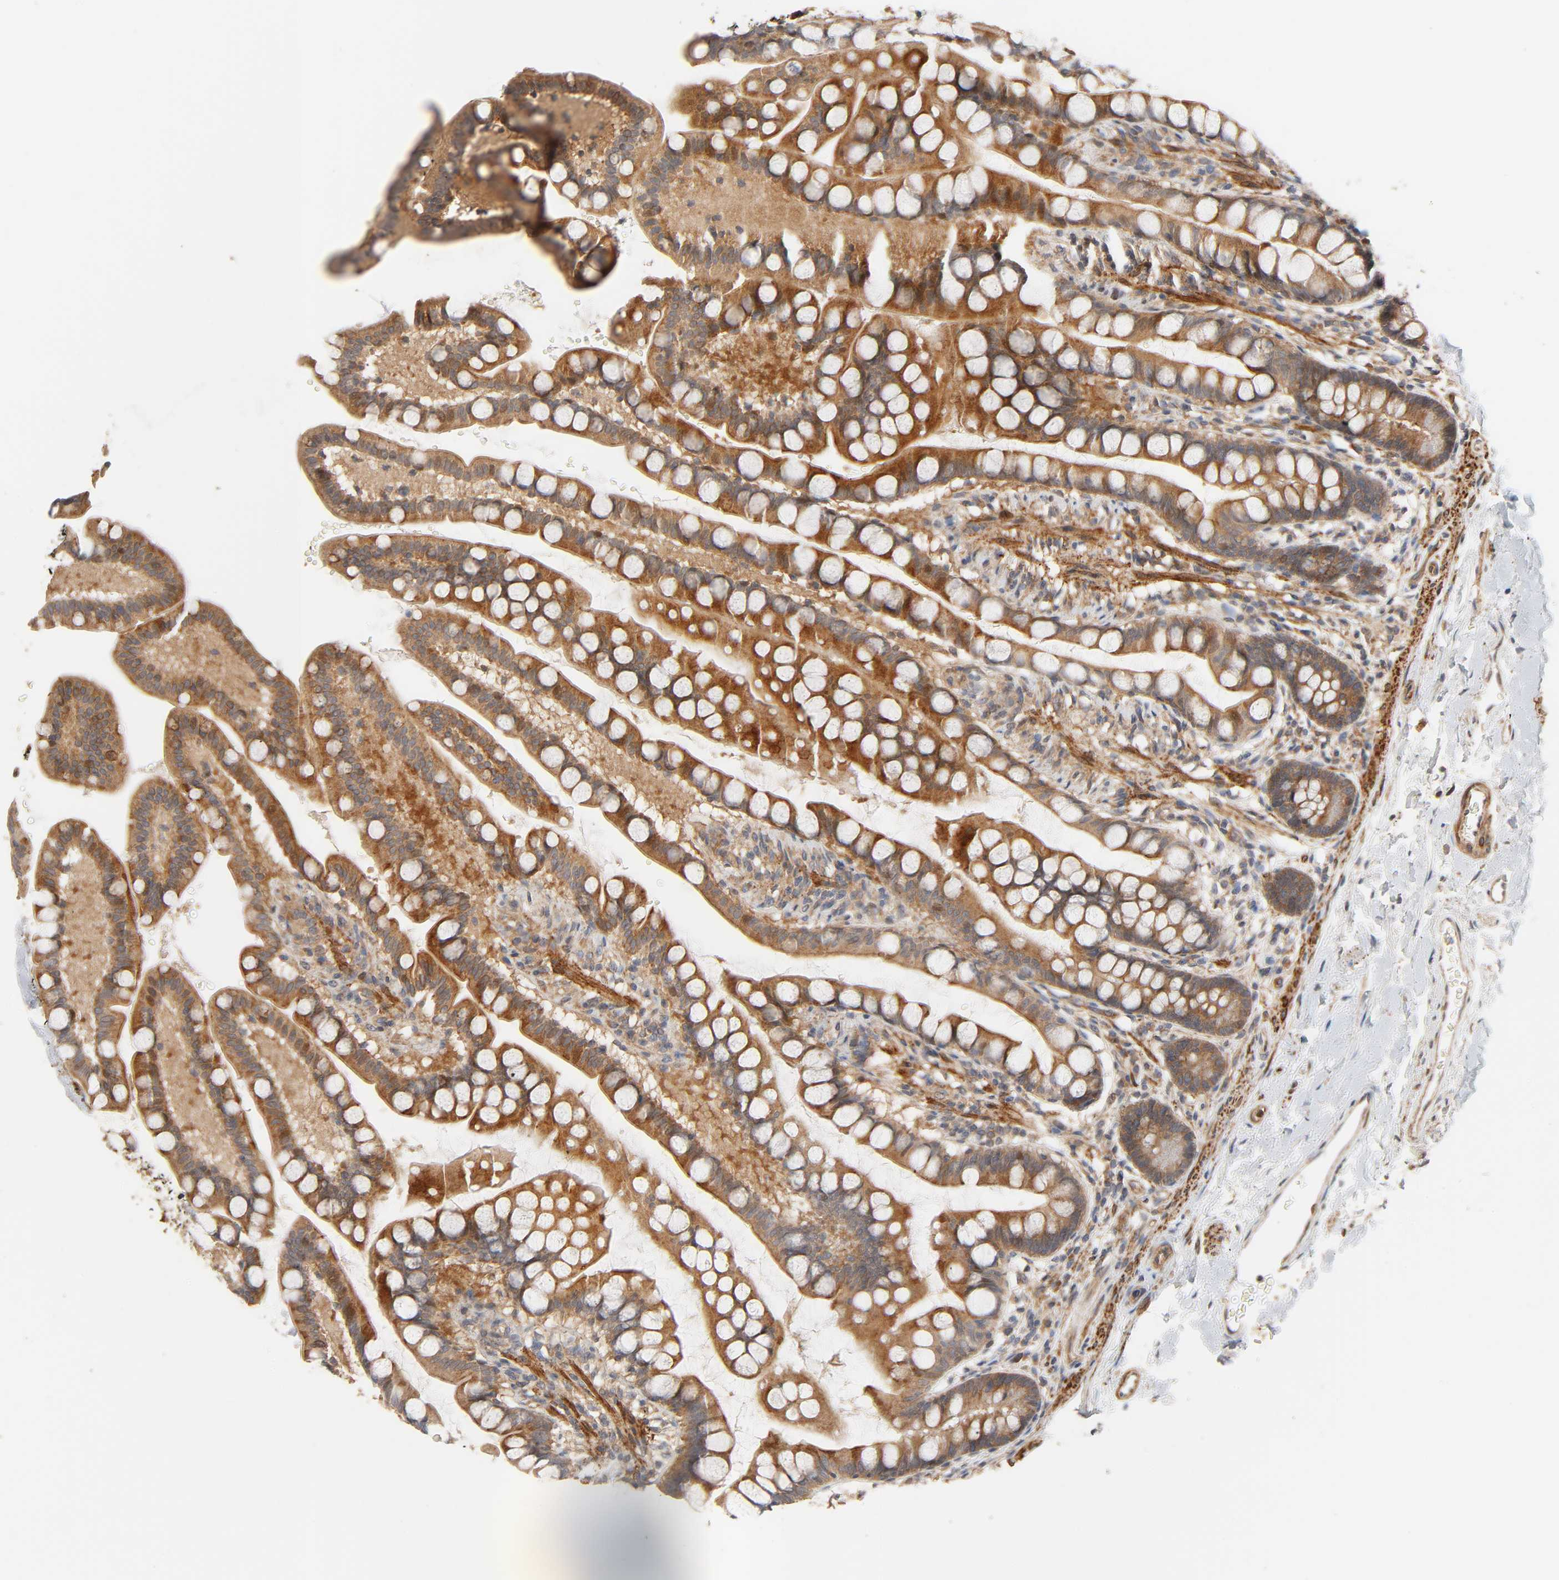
{"staining": {"intensity": "moderate", "quantity": ">75%", "location": "cytoplasmic/membranous"}, "tissue": "small intestine", "cell_type": "Glandular cells", "image_type": "normal", "snomed": [{"axis": "morphology", "description": "Normal tissue, NOS"}, {"axis": "topography", "description": "Small intestine"}], "caption": "Brown immunohistochemical staining in benign small intestine exhibits moderate cytoplasmic/membranous staining in about >75% of glandular cells.", "gene": "NEMF", "patient": {"sex": "female", "age": 58}}